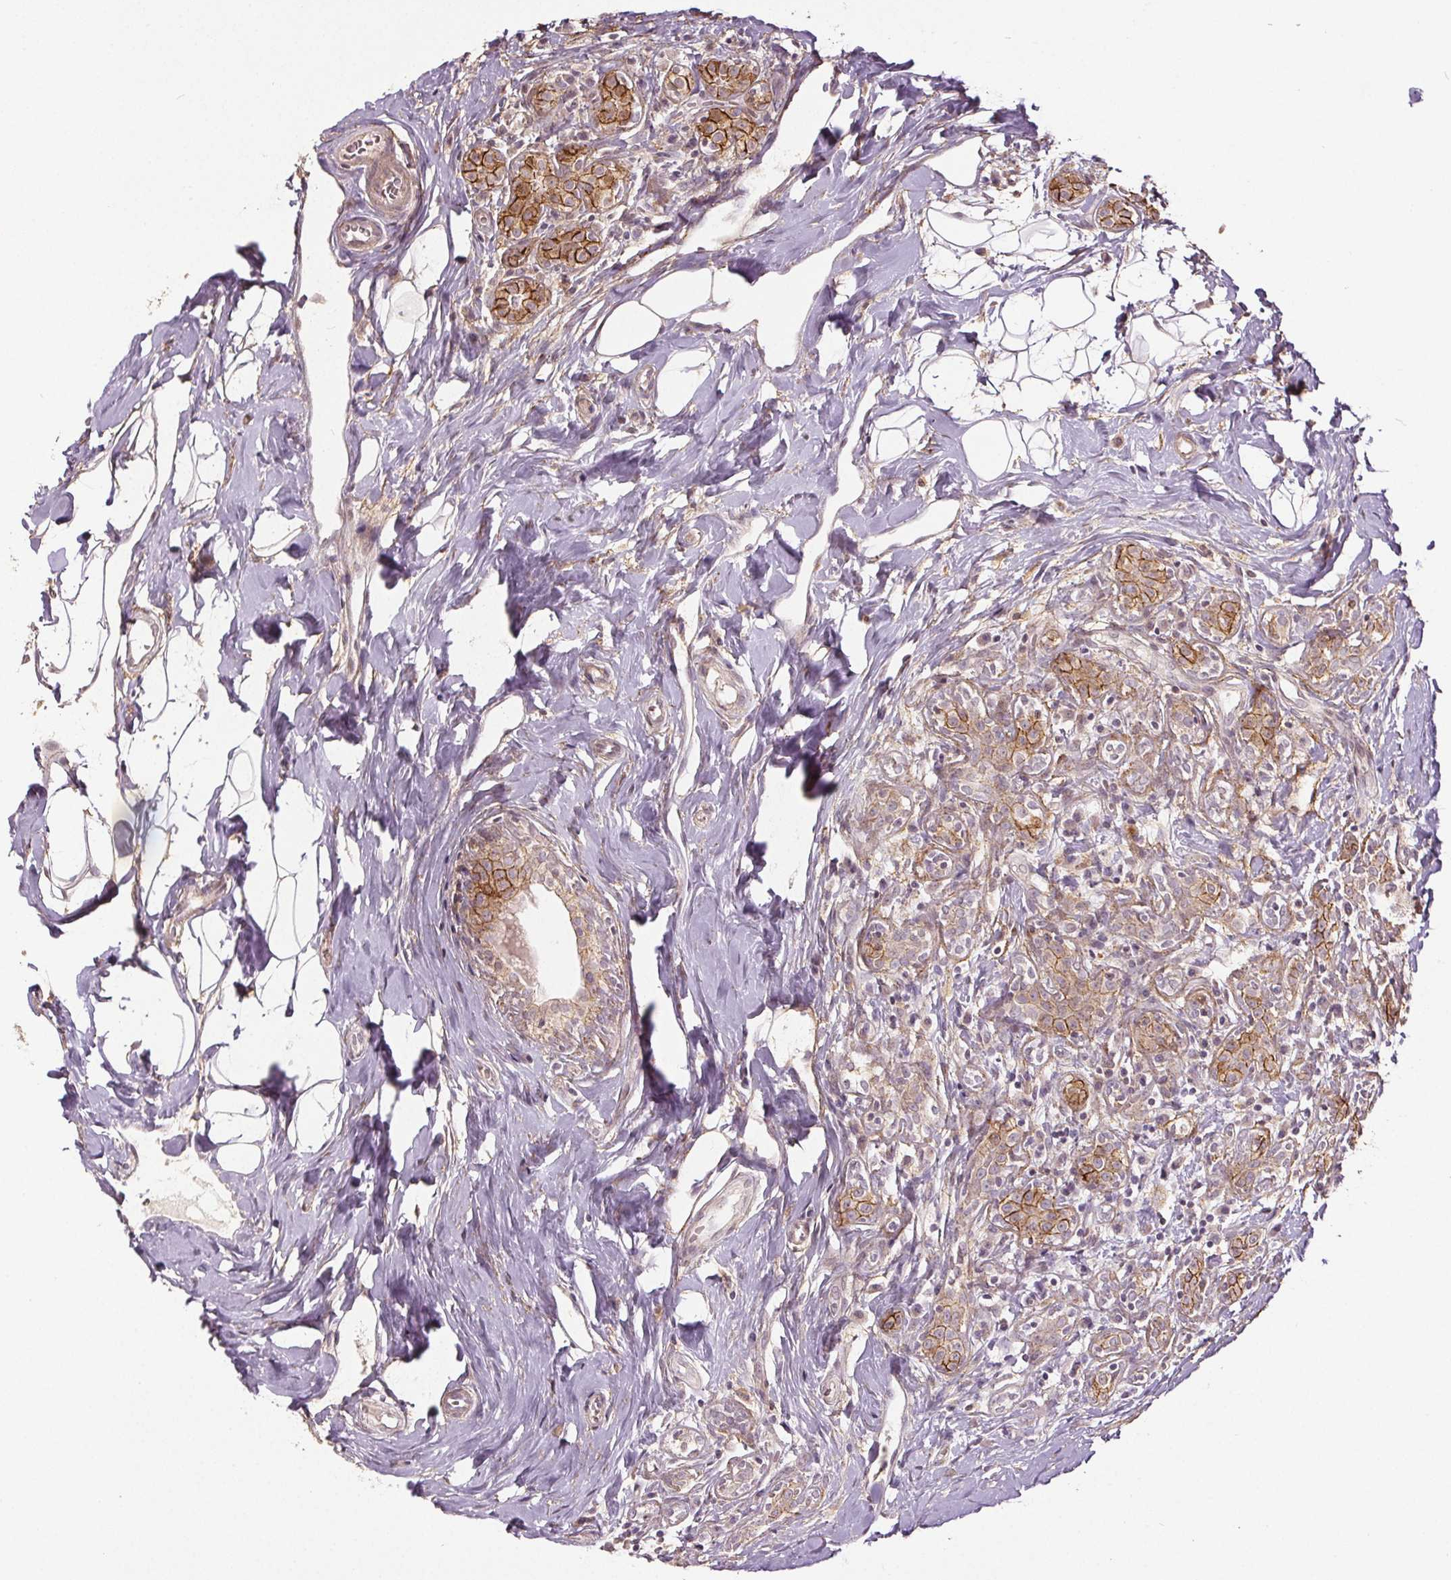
{"staining": {"intensity": "moderate", "quantity": "25%-75%", "location": "cytoplasmic/membranous"}, "tissue": "breast cancer", "cell_type": "Tumor cells", "image_type": "cancer", "snomed": [{"axis": "morphology", "description": "Duct carcinoma"}, {"axis": "topography", "description": "Breast"}], "caption": "The immunohistochemical stain labels moderate cytoplasmic/membranous positivity in tumor cells of breast cancer tissue.", "gene": "EPHB3", "patient": {"sex": "female", "age": 43}}